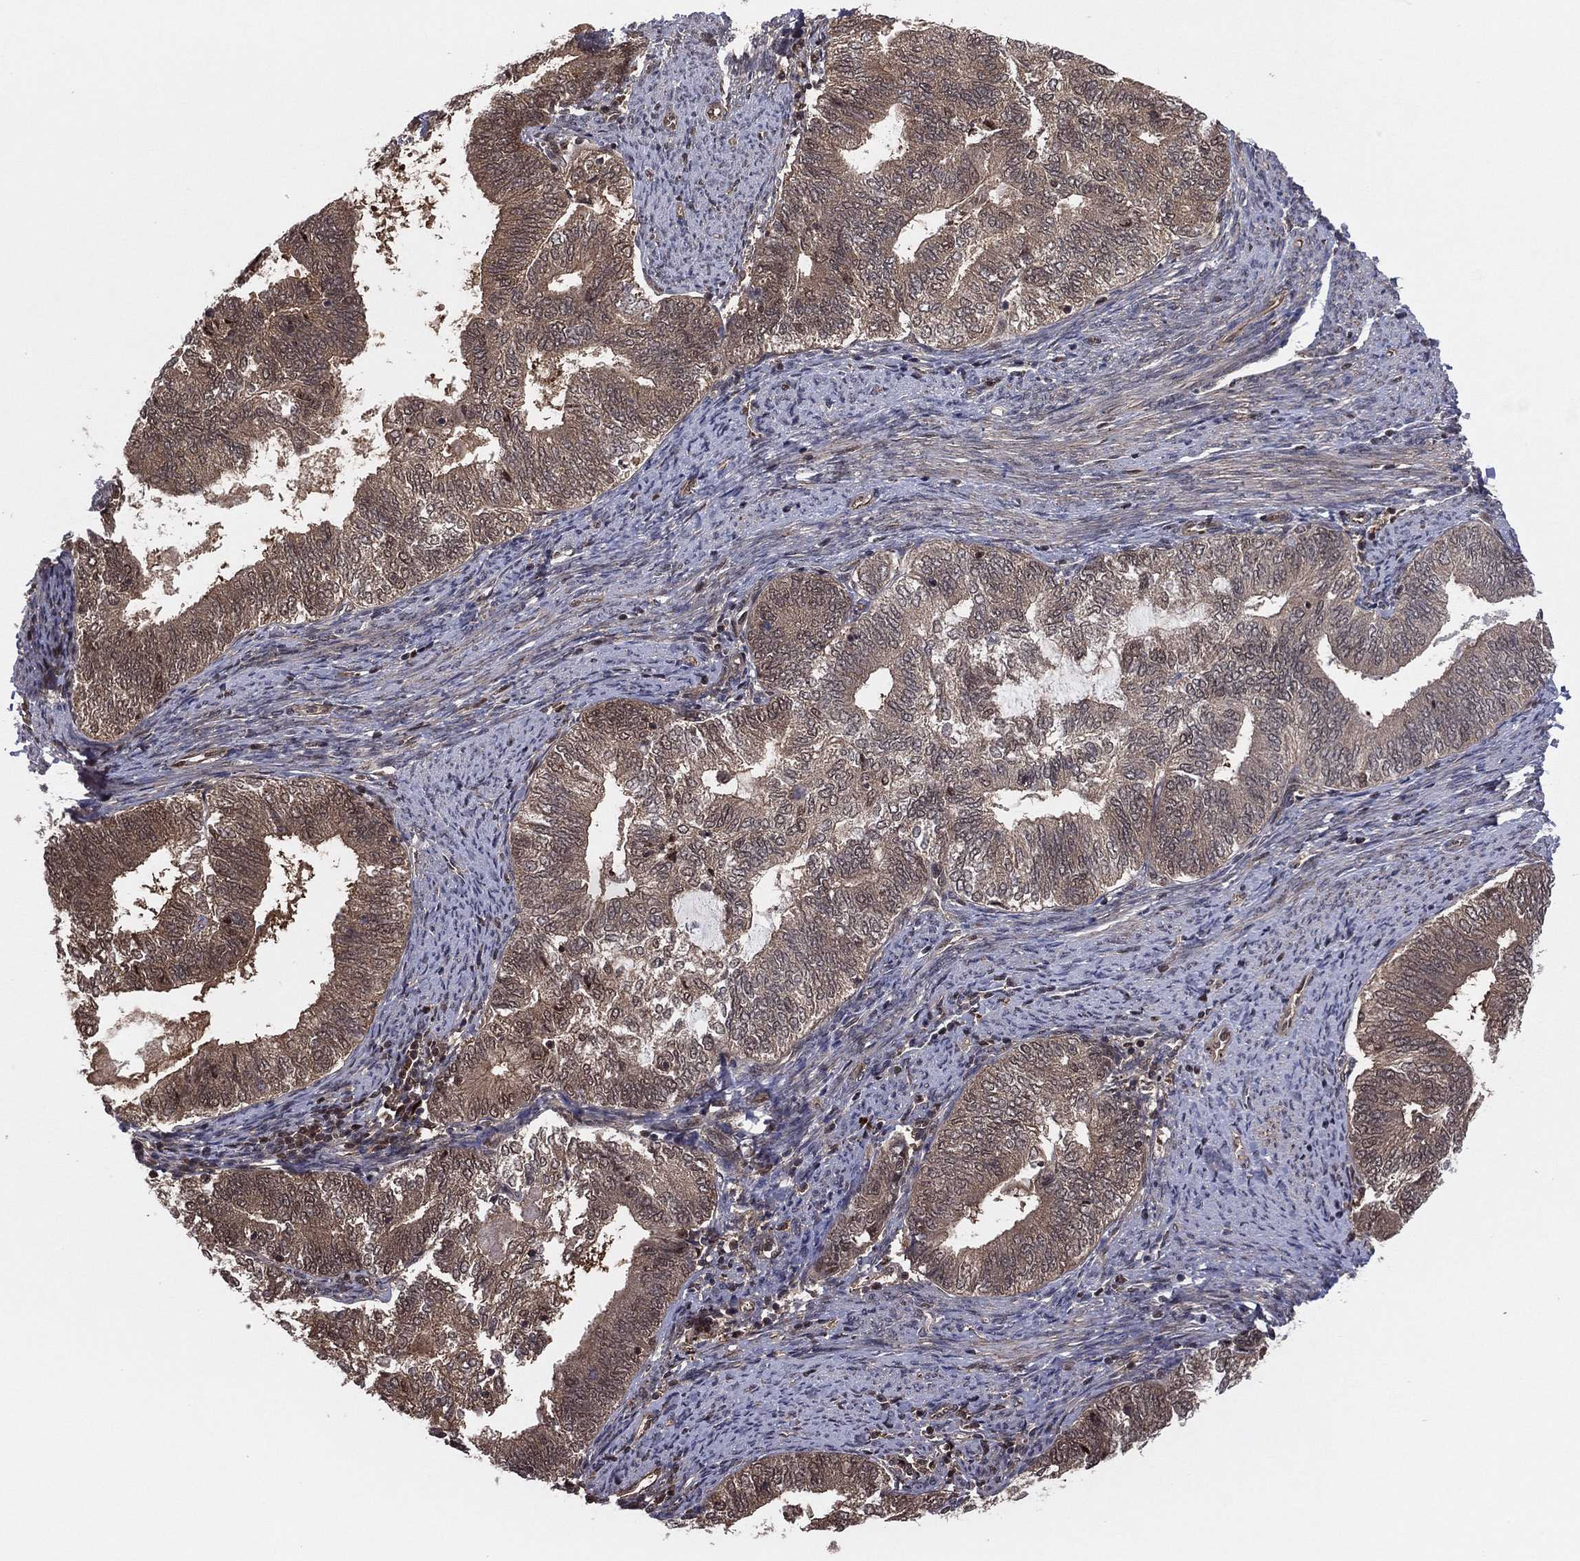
{"staining": {"intensity": "moderate", "quantity": ">75%", "location": "cytoplasmic/membranous"}, "tissue": "endometrial cancer", "cell_type": "Tumor cells", "image_type": "cancer", "snomed": [{"axis": "morphology", "description": "Adenocarcinoma, NOS"}, {"axis": "topography", "description": "Endometrium"}], "caption": "Endometrial cancer was stained to show a protein in brown. There is medium levels of moderate cytoplasmic/membranous positivity in approximately >75% of tumor cells. Ihc stains the protein in brown and the nuclei are stained blue.", "gene": "ICOSLG", "patient": {"sex": "female", "age": 65}}